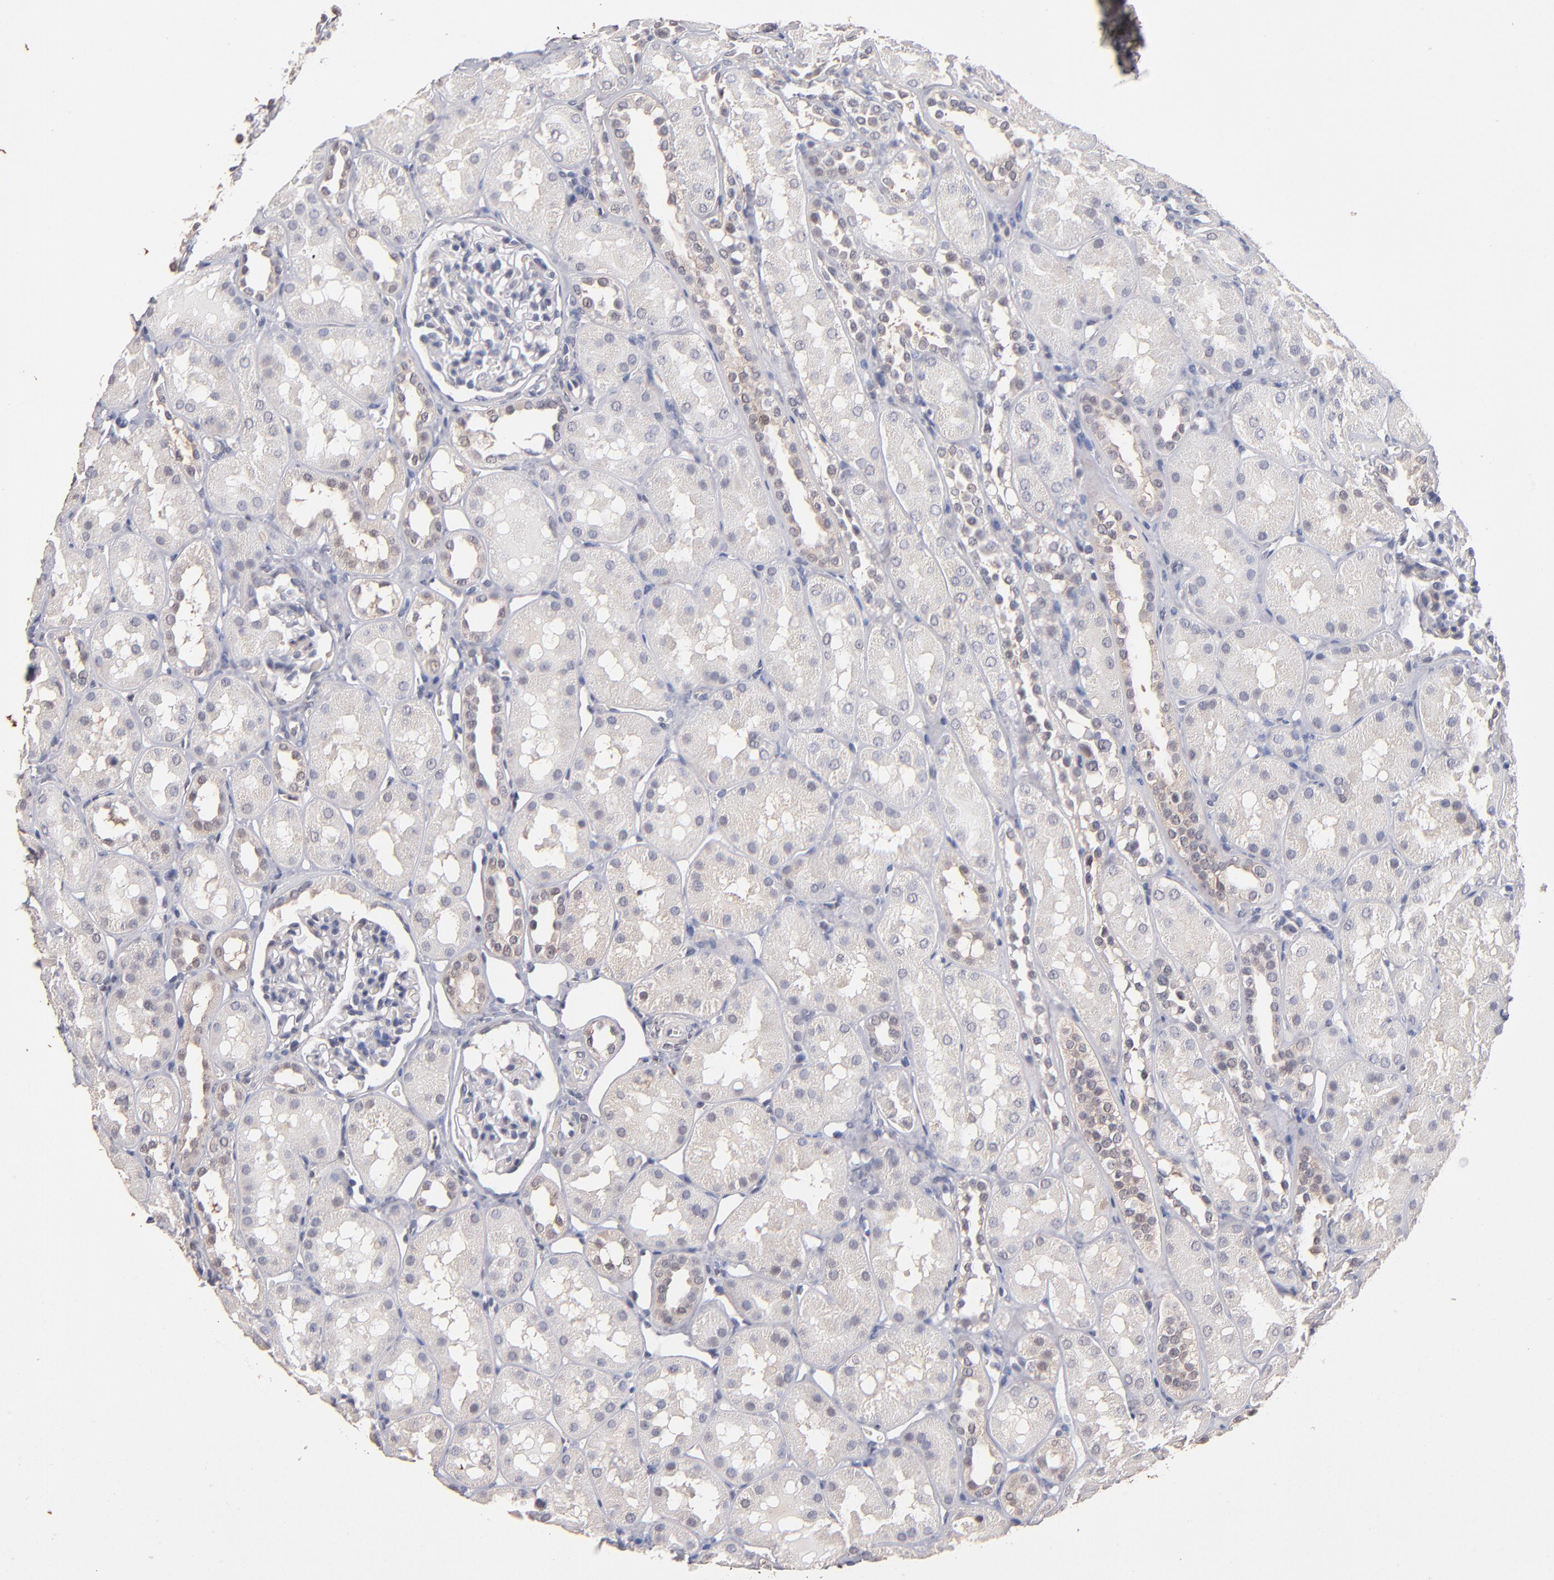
{"staining": {"intensity": "negative", "quantity": "none", "location": "none"}, "tissue": "kidney", "cell_type": "Cells in glomeruli", "image_type": "normal", "snomed": [{"axis": "morphology", "description": "Normal tissue, NOS"}, {"axis": "topography", "description": "Kidney"}], "caption": "DAB (3,3'-diaminobenzidine) immunohistochemical staining of unremarkable human kidney reveals no significant positivity in cells in glomeruli.", "gene": "PSMD10", "patient": {"sex": "male", "age": 16}}